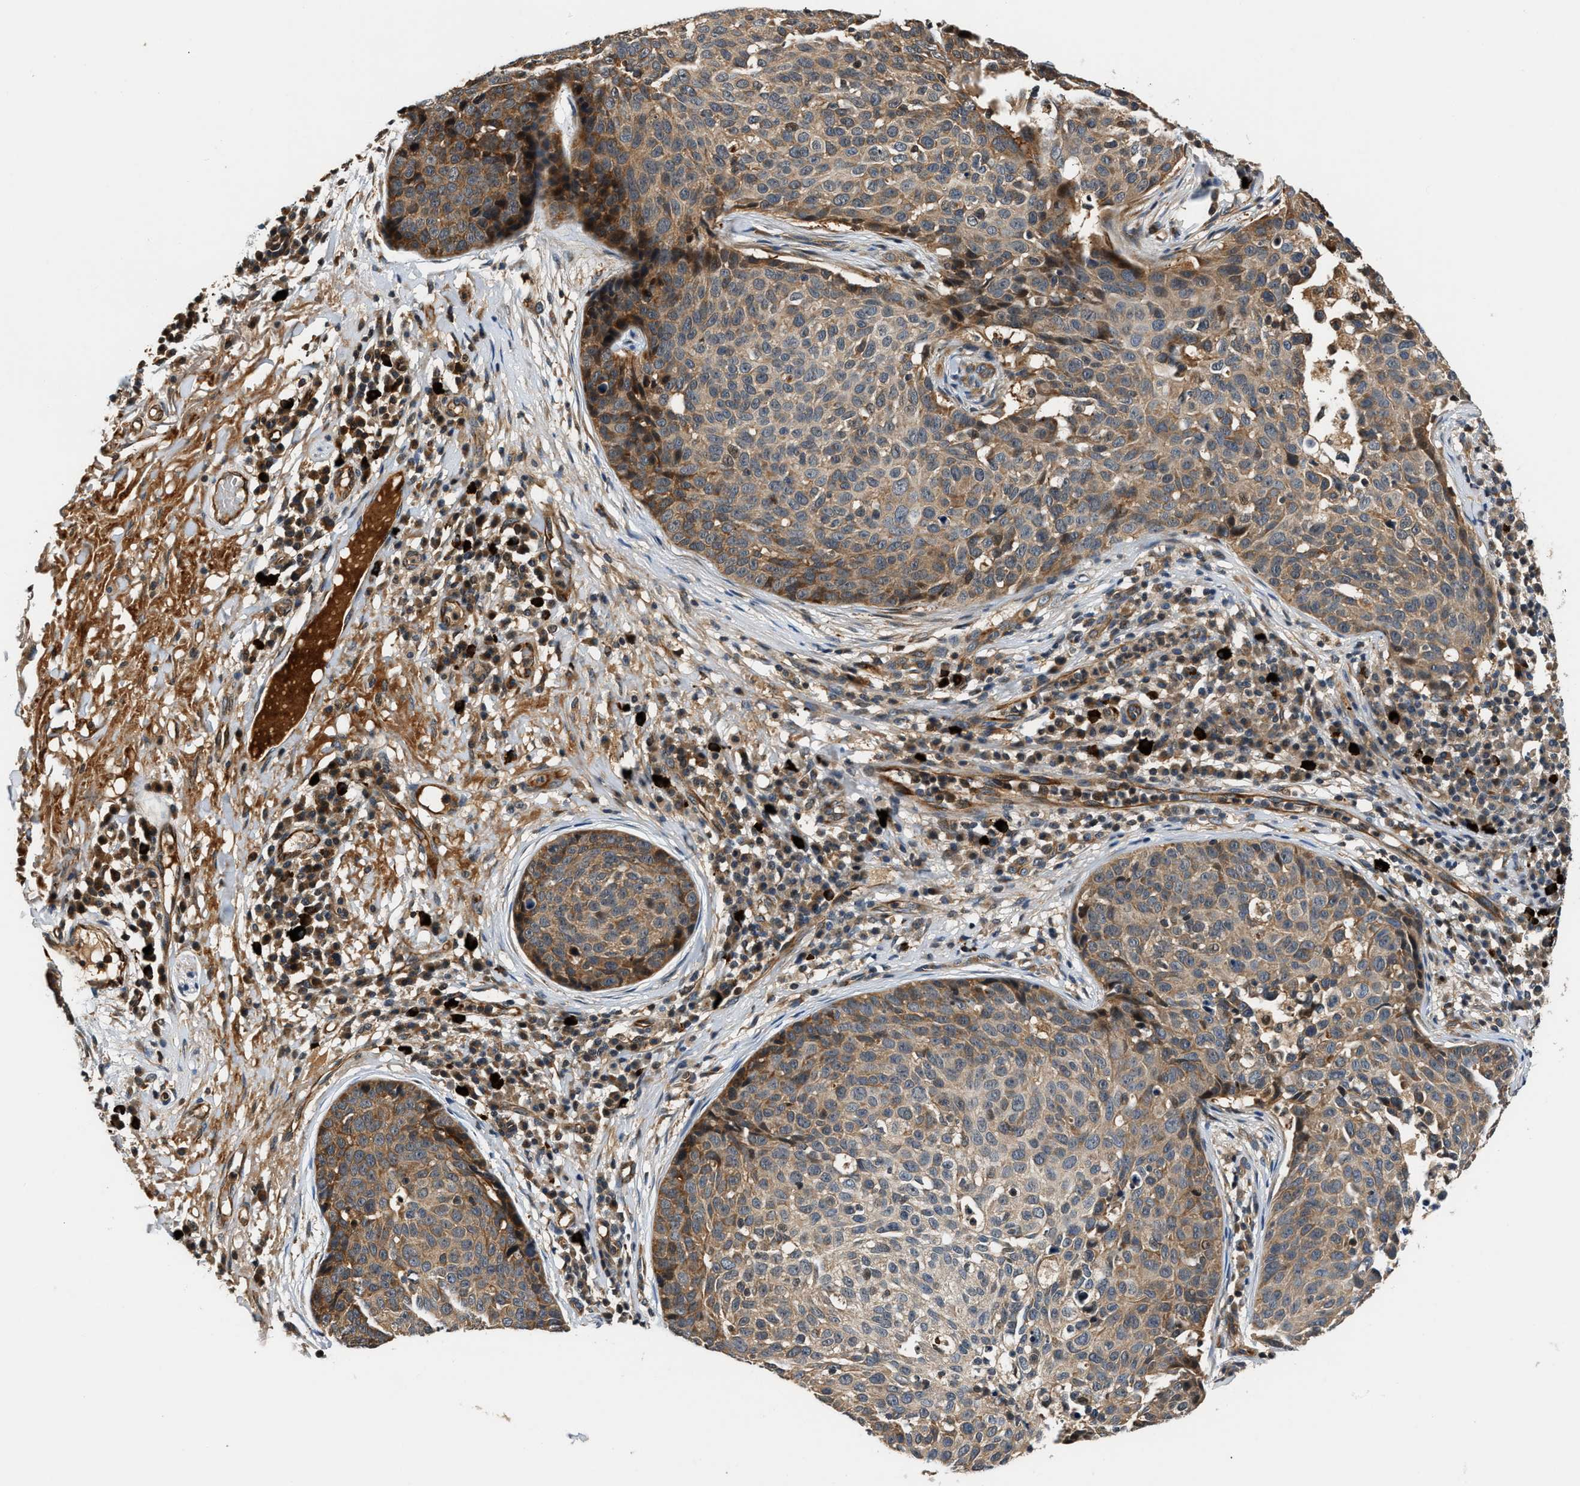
{"staining": {"intensity": "moderate", "quantity": "25%-75%", "location": "cytoplasmic/membranous"}, "tissue": "skin cancer", "cell_type": "Tumor cells", "image_type": "cancer", "snomed": [{"axis": "morphology", "description": "Squamous cell carcinoma in situ, NOS"}, {"axis": "morphology", "description": "Squamous cell carcinoma, NOS"}, {"axis": "topography", "description": "Skin"}], "caption": "There is medium levels of moderate cytoplasmic/membranous positivity in tumor cells of squamous cell carcinoma in situ (skin), as demonstrated by immunohistochemical staining (brown color).", "gene": "TUT7", "patient": {"sex": "male", "age": 93}}